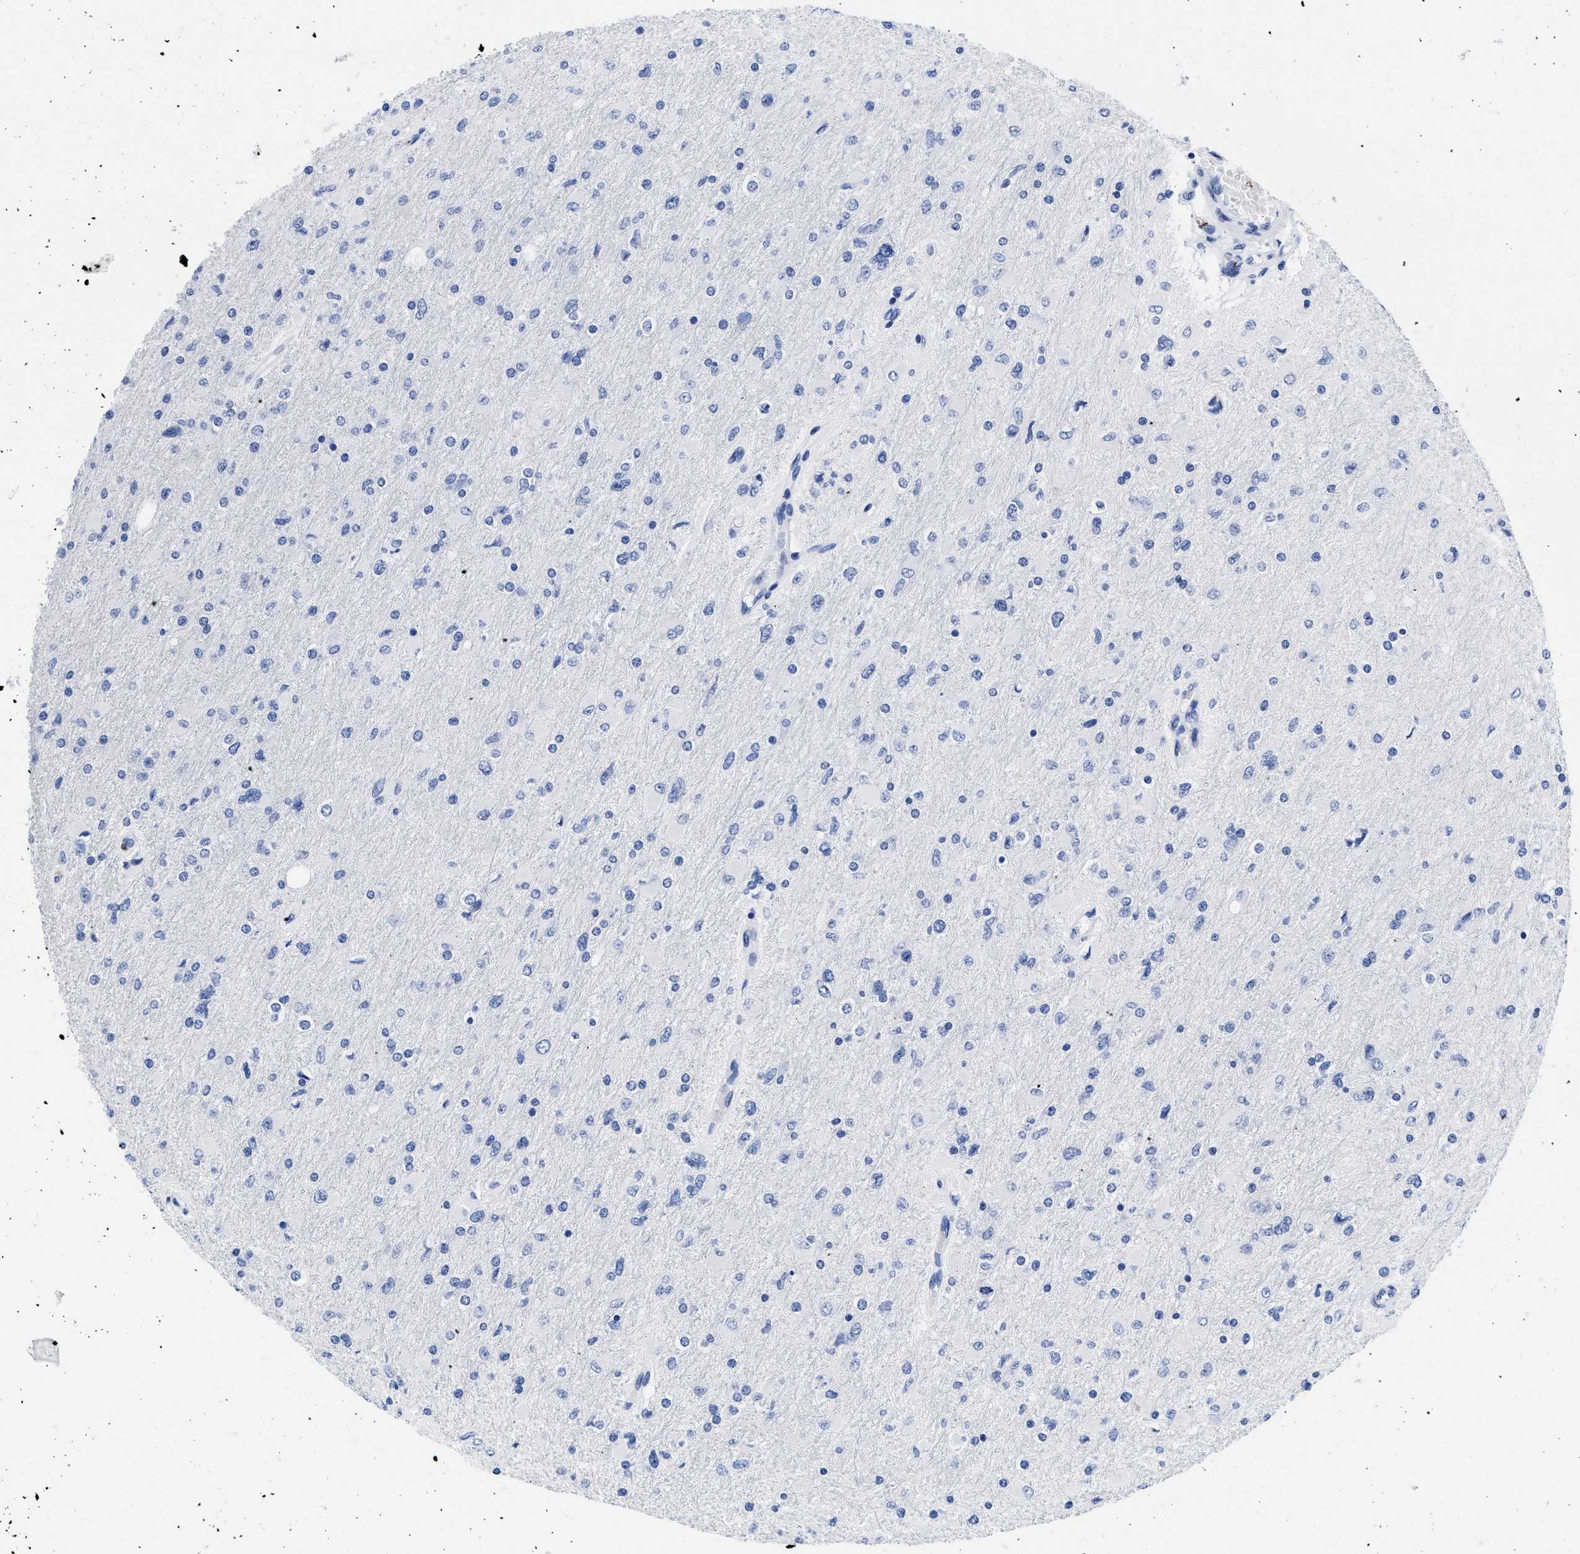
{"staining": {"intensity": "negative", "quantity": "none", "location": "none"}, "tissue": "glioma", "cell_type": "Tumor cells", "image_type": "cancer", "snomed": [{"axis": "morphology", "description": "Glioma, malignant, High grade"}, {"axis": "topography", "description": "Cerebral cortex"}], "caption": "The histopathology image demonstrates no staining of tumor cells in glioma. The staining was performed using DAB to visualize the protein expression in brown, while the nuclei were stained in blue with hematoxylin (Magnification: 20x).", "gene": "TREML1", "patient": {"sex": "female", "age": 36}}